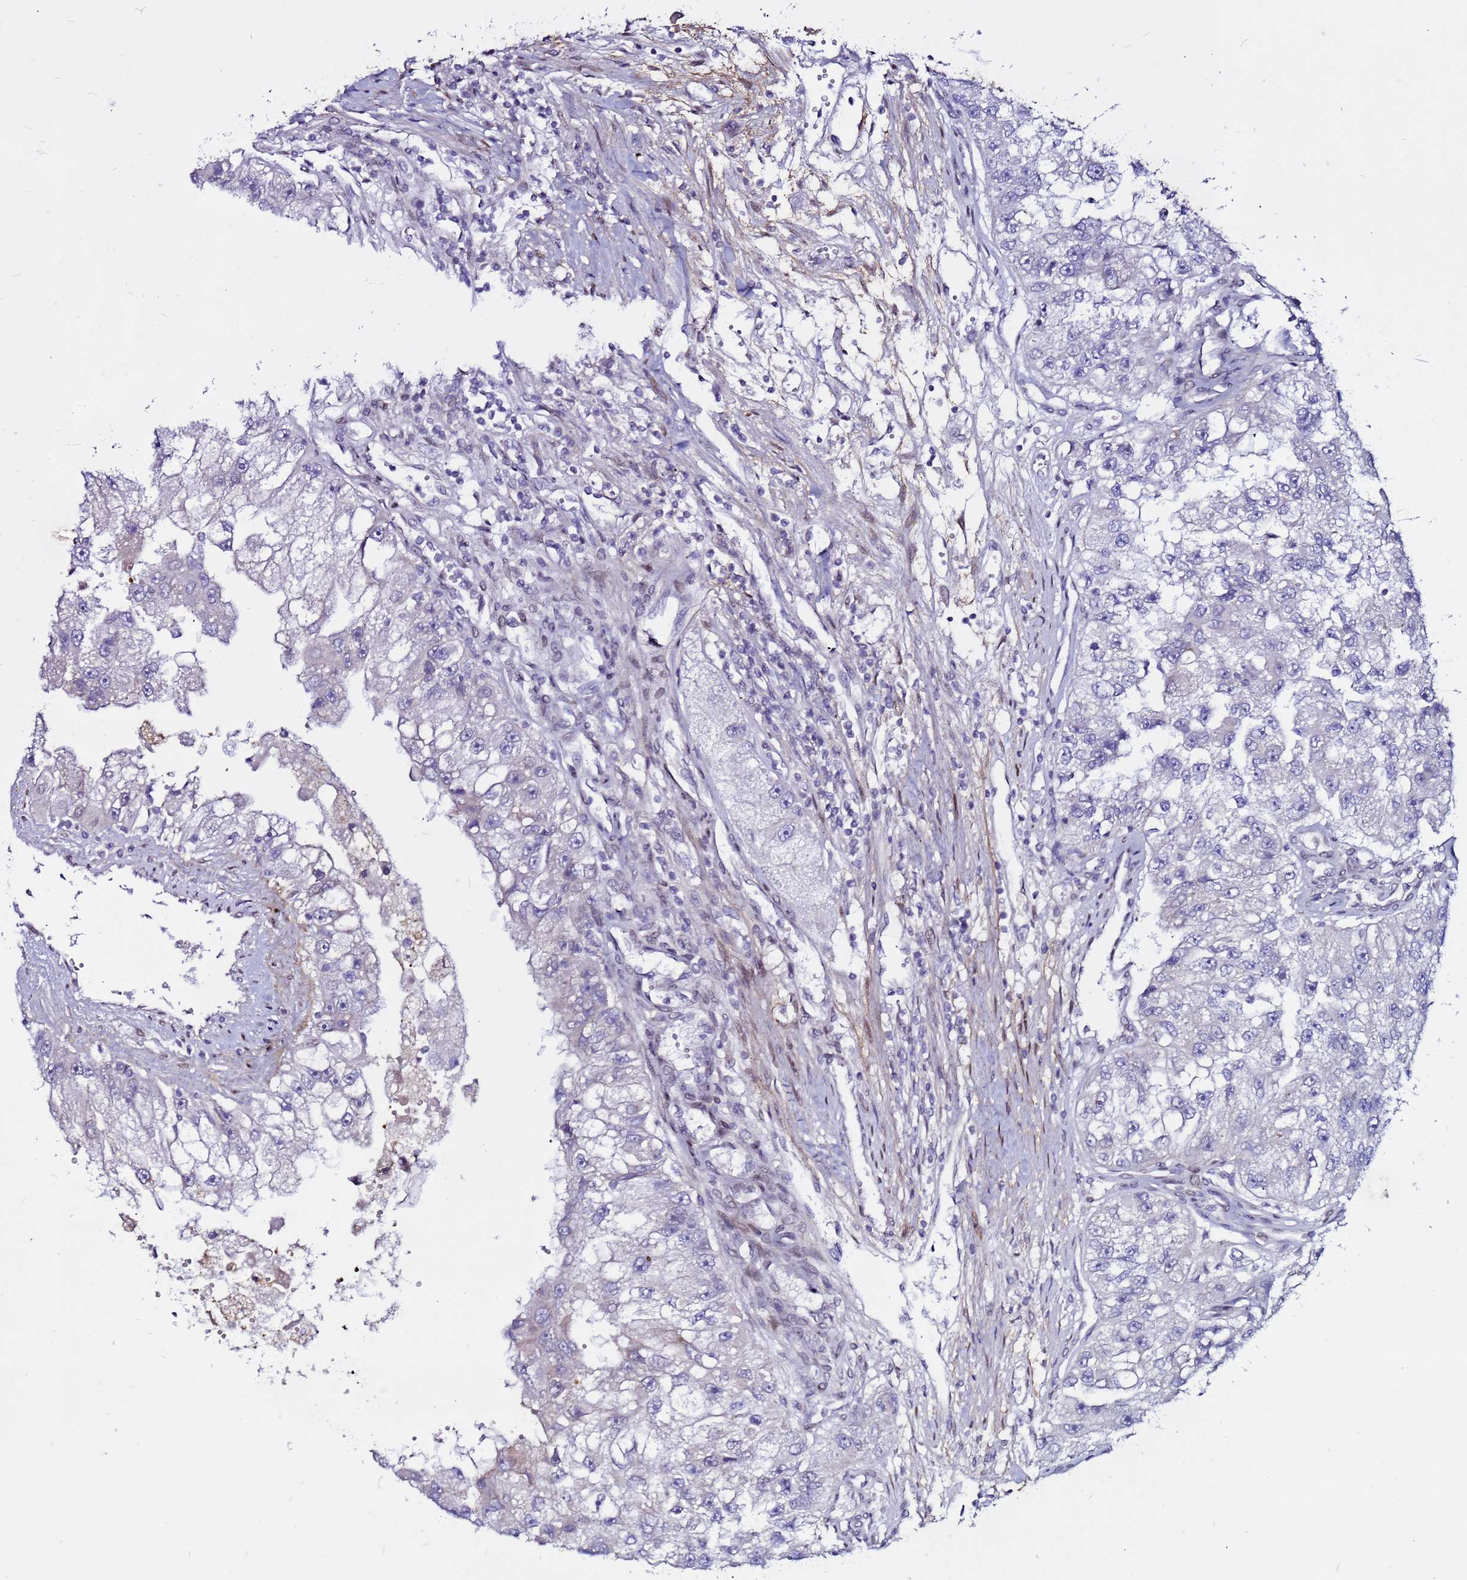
{"staining": {"intensity": "negative", "quantity": "none", "location": "none"}, "tissue": "renal cancer", "cell_type": "Tumor cells", "image_type": "cancer", "snomed": [{"axis": "morphology", "description": "Adenocarcinoma, NOS"}, {"axis": "topography", "description": "Kidney"}], "caption": "This is an immunohistochemistry image of renal adenocarcinoma. There is no expression in tumor cells.", "gene": "CCDC71", "patient": {"sex": "male", "age": 63}}